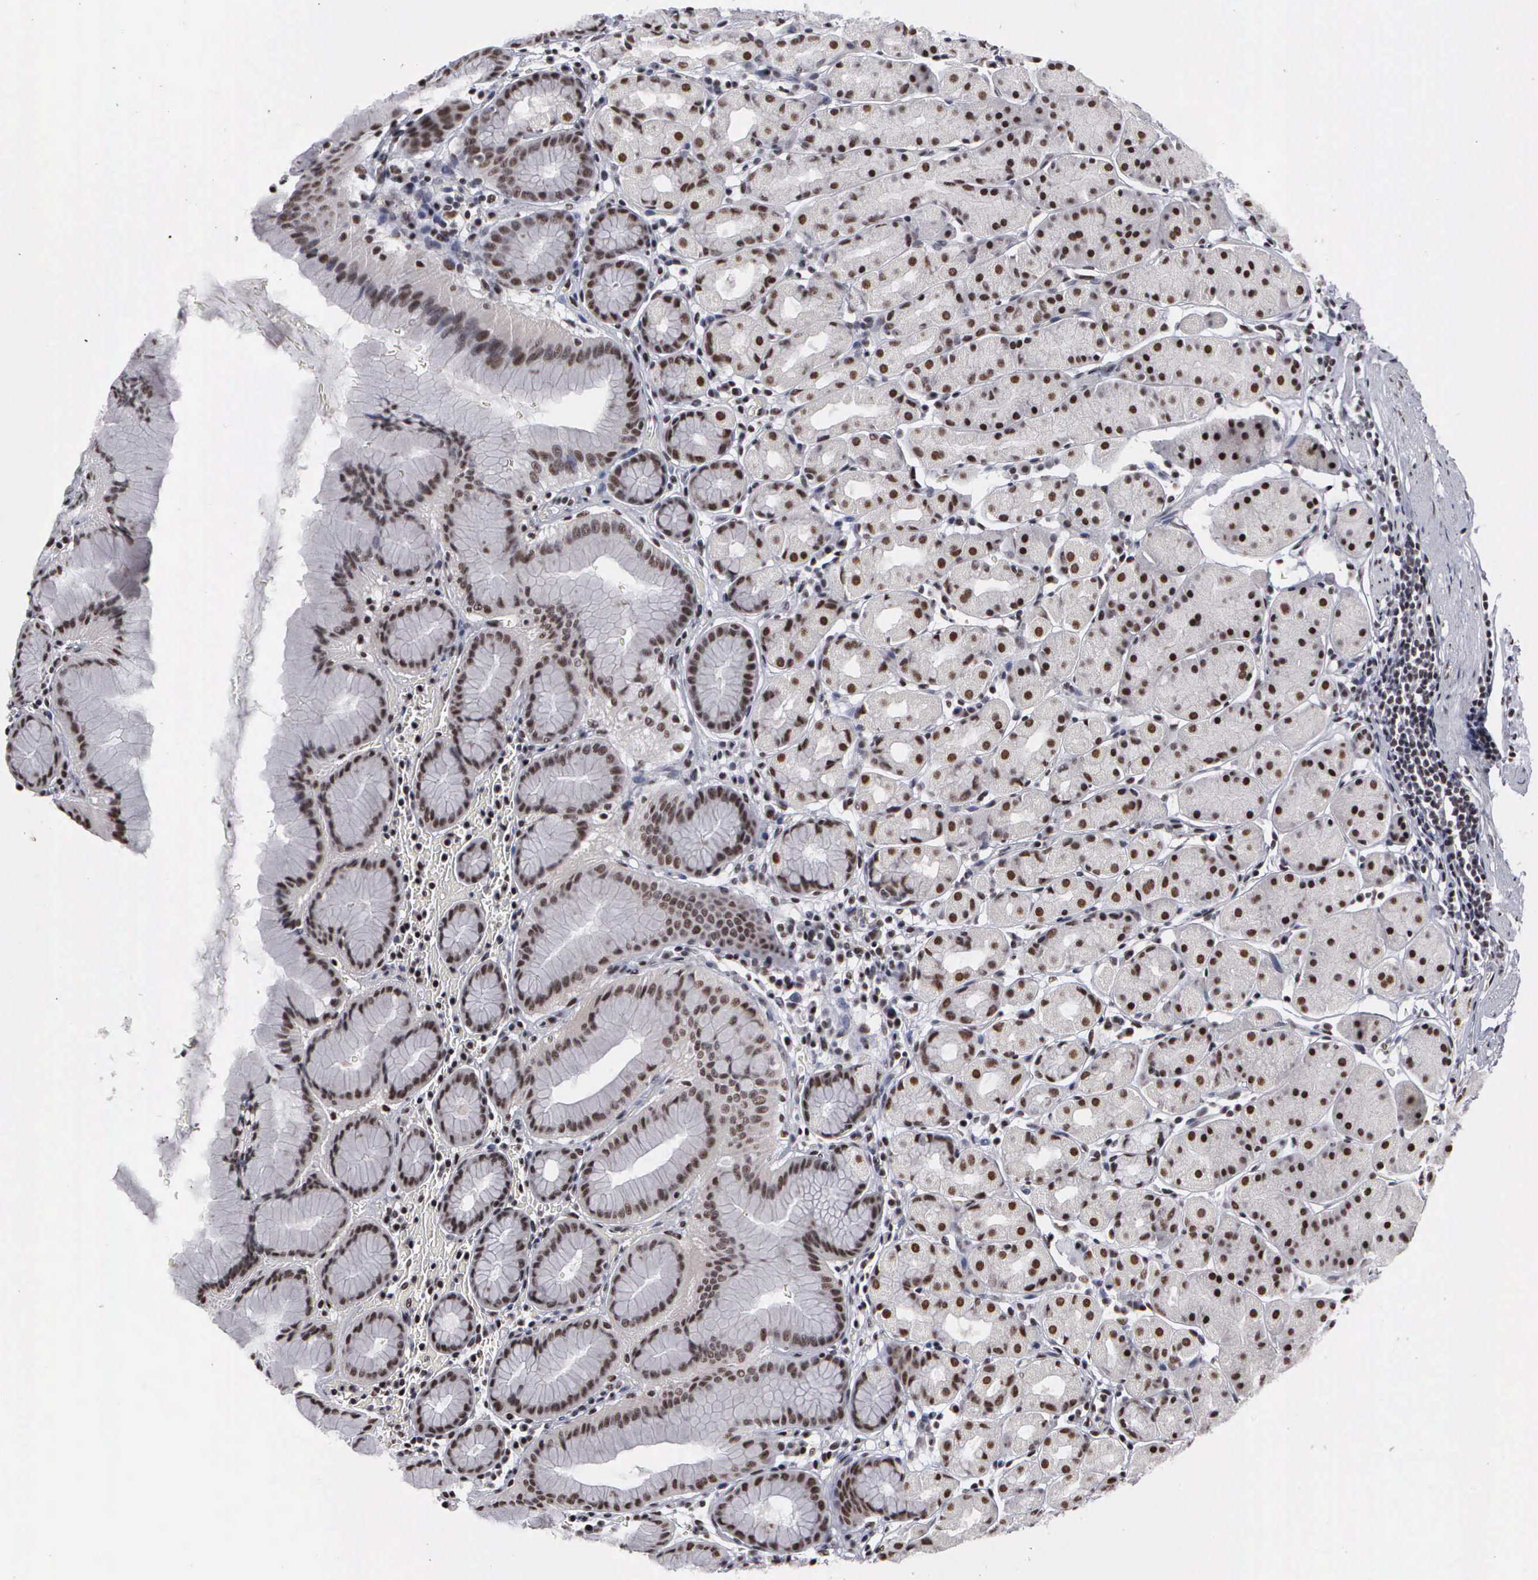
{"staining": {"intensity": "strong", "quantity": ">75%", "location": "nuclear"}, "tissue": "stomach", "cell_type": "Glandular cells", "image_type": "normal", "snomed": [{"axis": "morphology", "description": "Normal tissue, NOS"}, {"axis": "topography", "description": "Stomach, lower"}], "caption": "Stomach stained with DAB IHC shows high levels of strong nuclear staining in approximately >75% of glandular cells. (IHC, brightfield microscopy, high magnification).", "gene": "KIAA0586", "patient": {"sex": "male", "age": 56}}